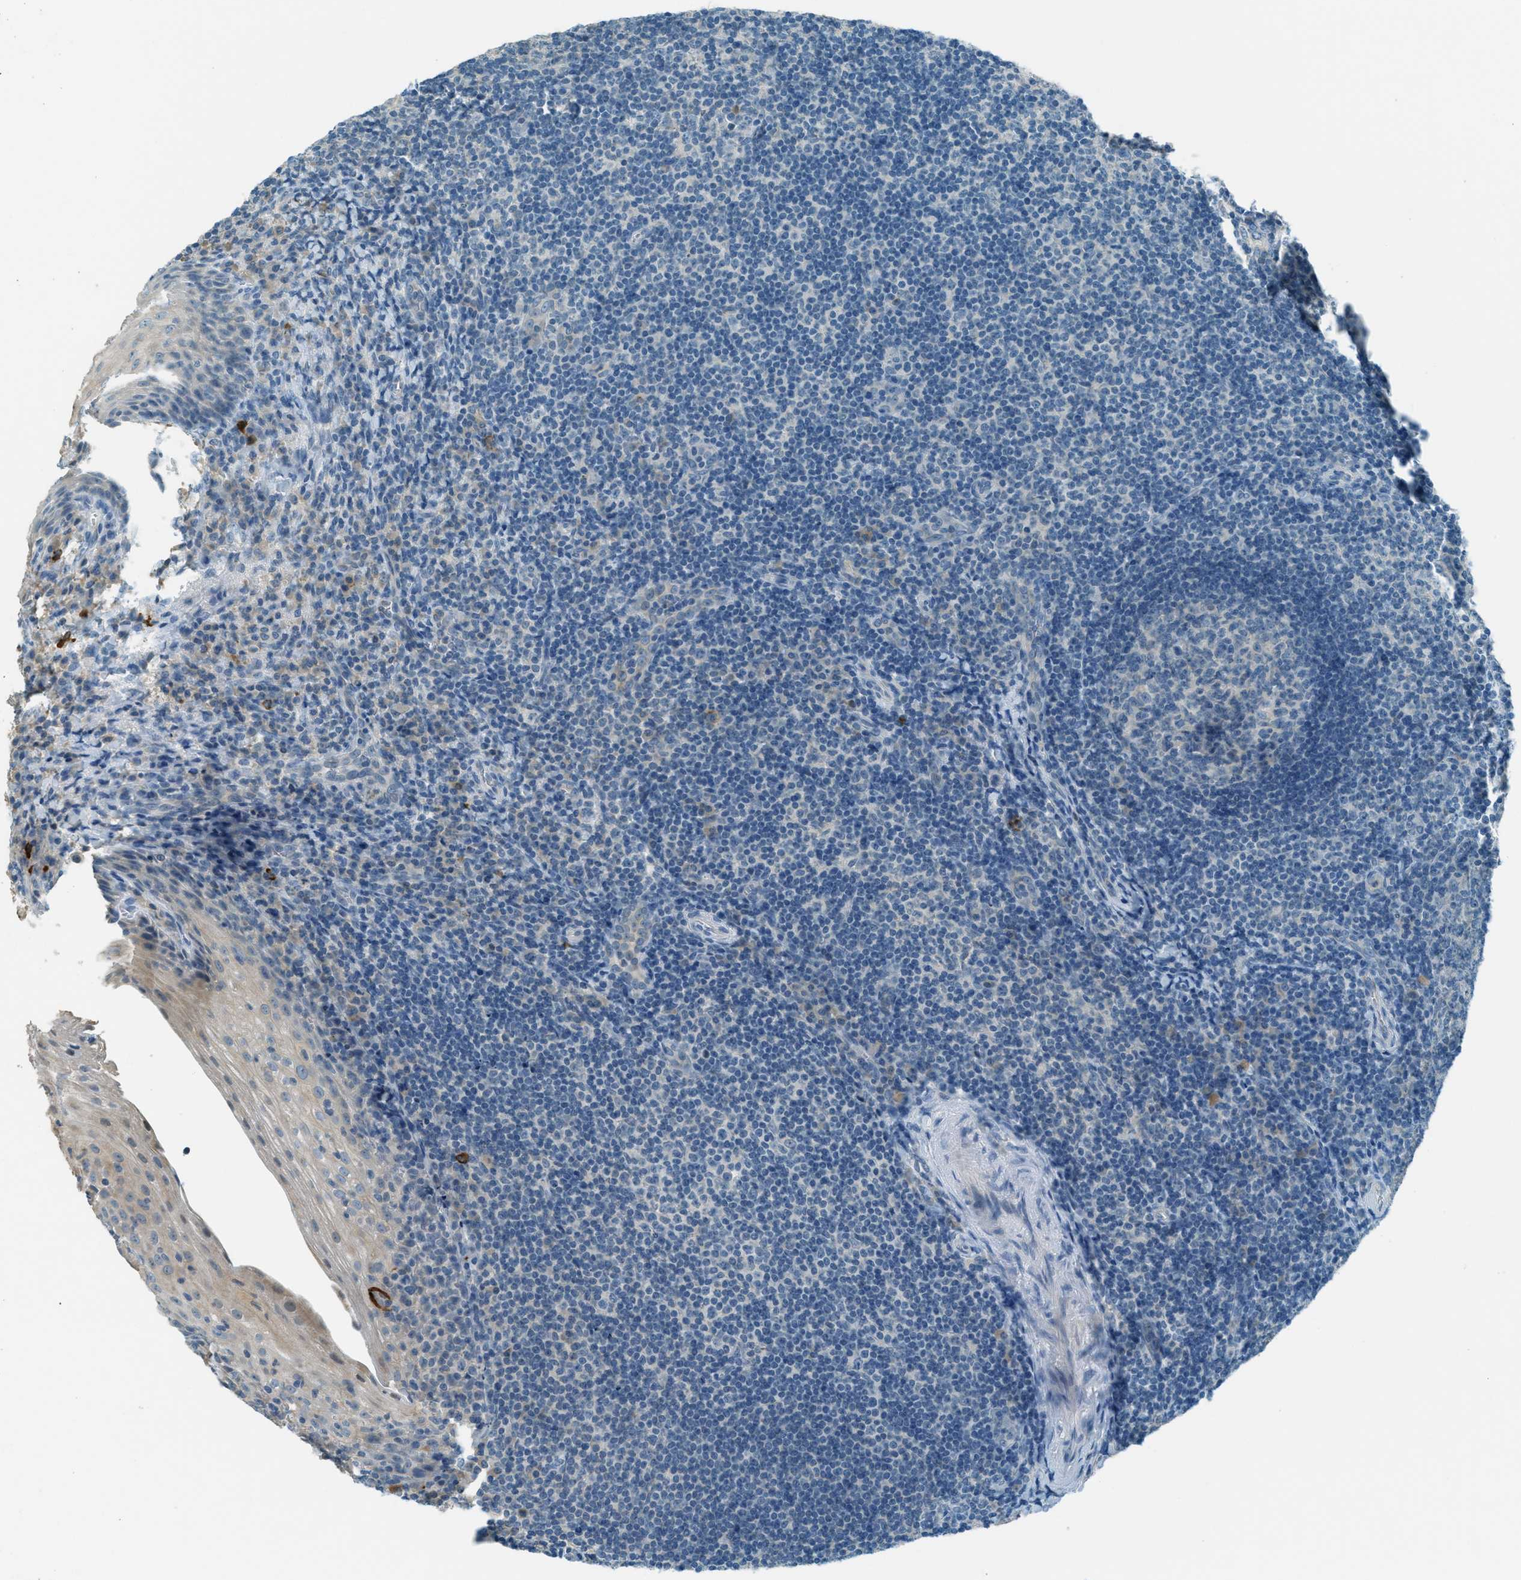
{"staining": {"intensity": "negative", "quantity": "none", "location": "none"}, "tissue": "tonsil", "cell_type": "Germinal center cells", "image_type": "normal", "snomed": [{"axis": "morphology", "description": "Normal tissue, NOS"}, {"axis": "topography", "description": "Tonsil"}], "caption": "Tonsil stained for a protein using IHC demonstrates no positivity germinal center cells.", "gene": "MSLN", "patient": {"sex": "male", "age": 37}}